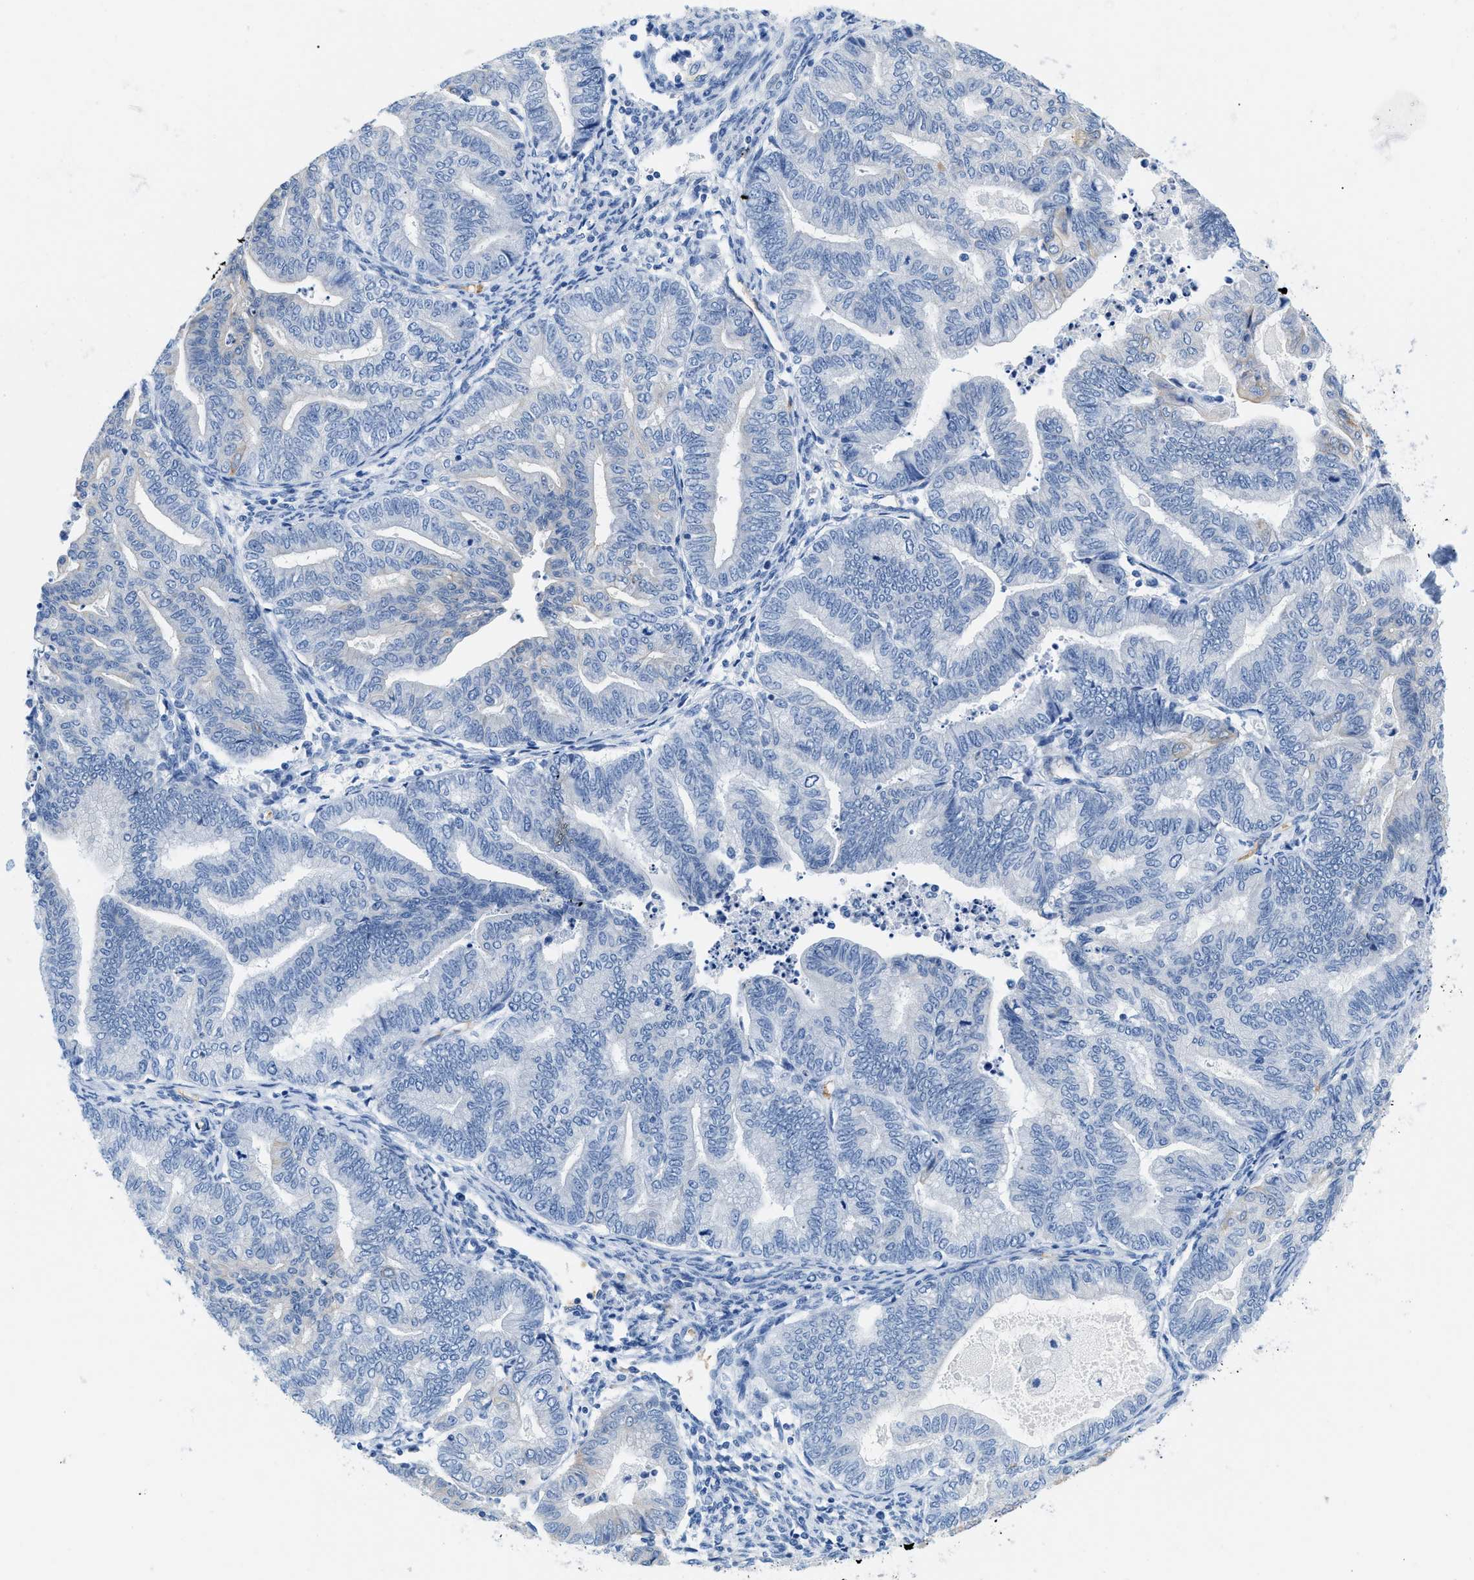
{"staining": {"intensity": "negative", "quantity": "none", "location": "none"}, "tissue": "endometrial cancer", "cell_type": "Tumor cells", "image_type": "cancer", "snomed": [{"axis": "morphology", "description": "Adenocarcinoma, NOS"}, {"axis": "topography", "description": "Endometrium"}], "caption": "High power microscopy photomicrograph of an immunohistochemistry (IHC) histopathology image of endometrial cancer (adenocarcinoma), revealing no significant expression in tumor cells.", "gene": "BPGM", "patient": {"sex": "female", "age": 79}}